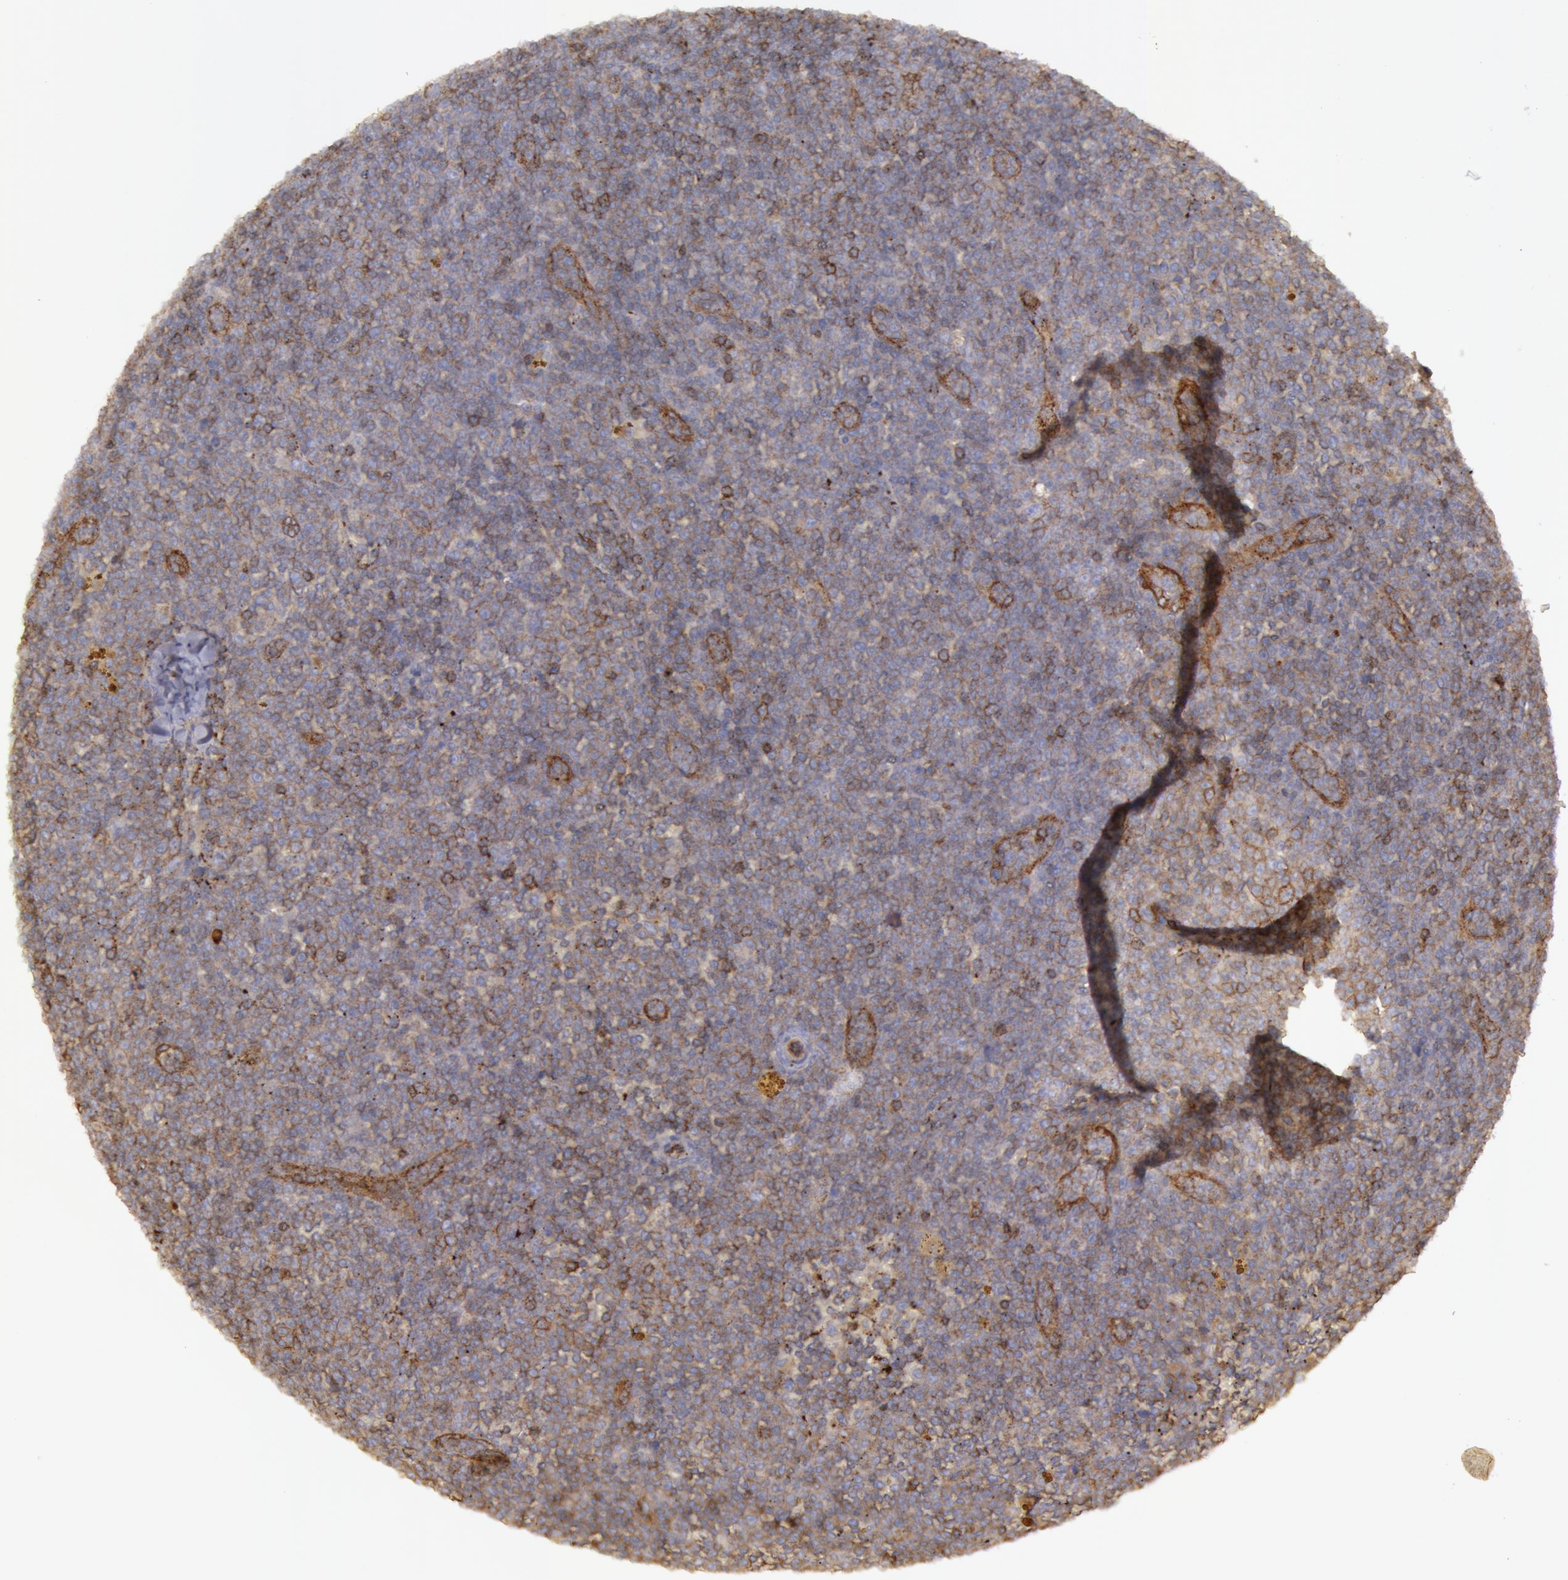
{"staining": {"intensity": "weak", "quantity": ">75%", "location": "cytoplasmic/membranous"}, "tissue": "lymphoma", "cell_type": "Tumor cells", "image_type": "cancer", "snomed": [{"axis": "morphology", "description": "Malignant lymphoma, non-Hodgkin's type, Low grade"}, {"axis": "topography", "description": "Lymph node"}], "caption": "An immunohistochemistry photomicrograph of neoplastic tissue is shown. Protein staining in brown shows weak cytoplasmic/membranous positivity in lymphoma within tumor cells.", "gene": "FLOT2", "patient": {"sex": "male", "age": 50}}